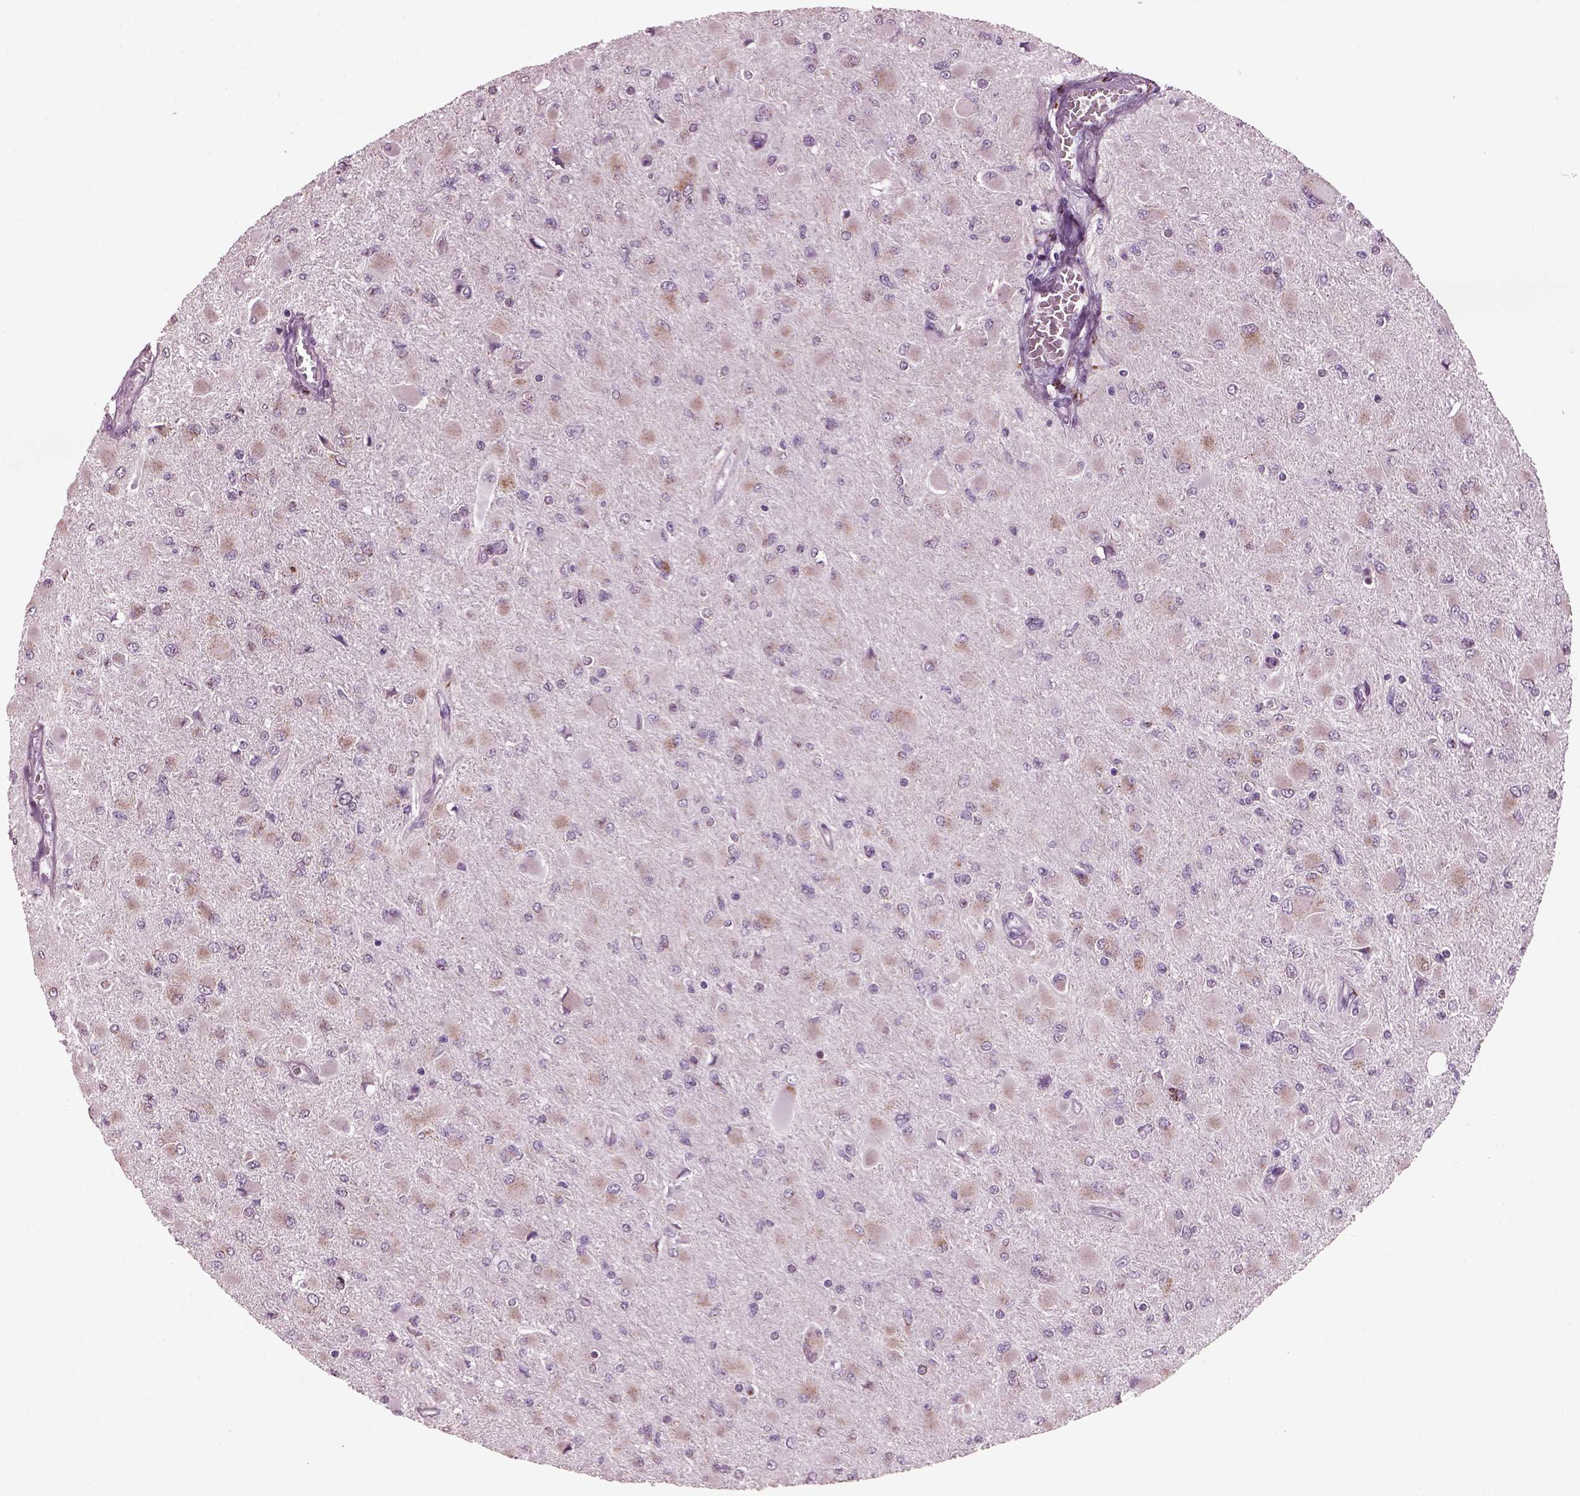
{"staining": {"intensity": "weak", "quantity": "25%-75%", "location": "cytoplasmic/membranous"}, "tissue": "glioma", "cell_type": "Tumor cells", "image_type": "cancer", "snomed": [{"axis": "morphology", "description": "Glioma, malignant, High grade"}, {"axis": "topography", "description": "Cerebral cortex"}], "caption": "Glioma tissue shows weak cytoplasmic/membranous staining in approximately 25%-75% of tumor cells, visualized by immunohistochemistry. Nuclei are stained in blue.", "gene": "PRR9", "patient": {"sex": "female", "age": 36}}